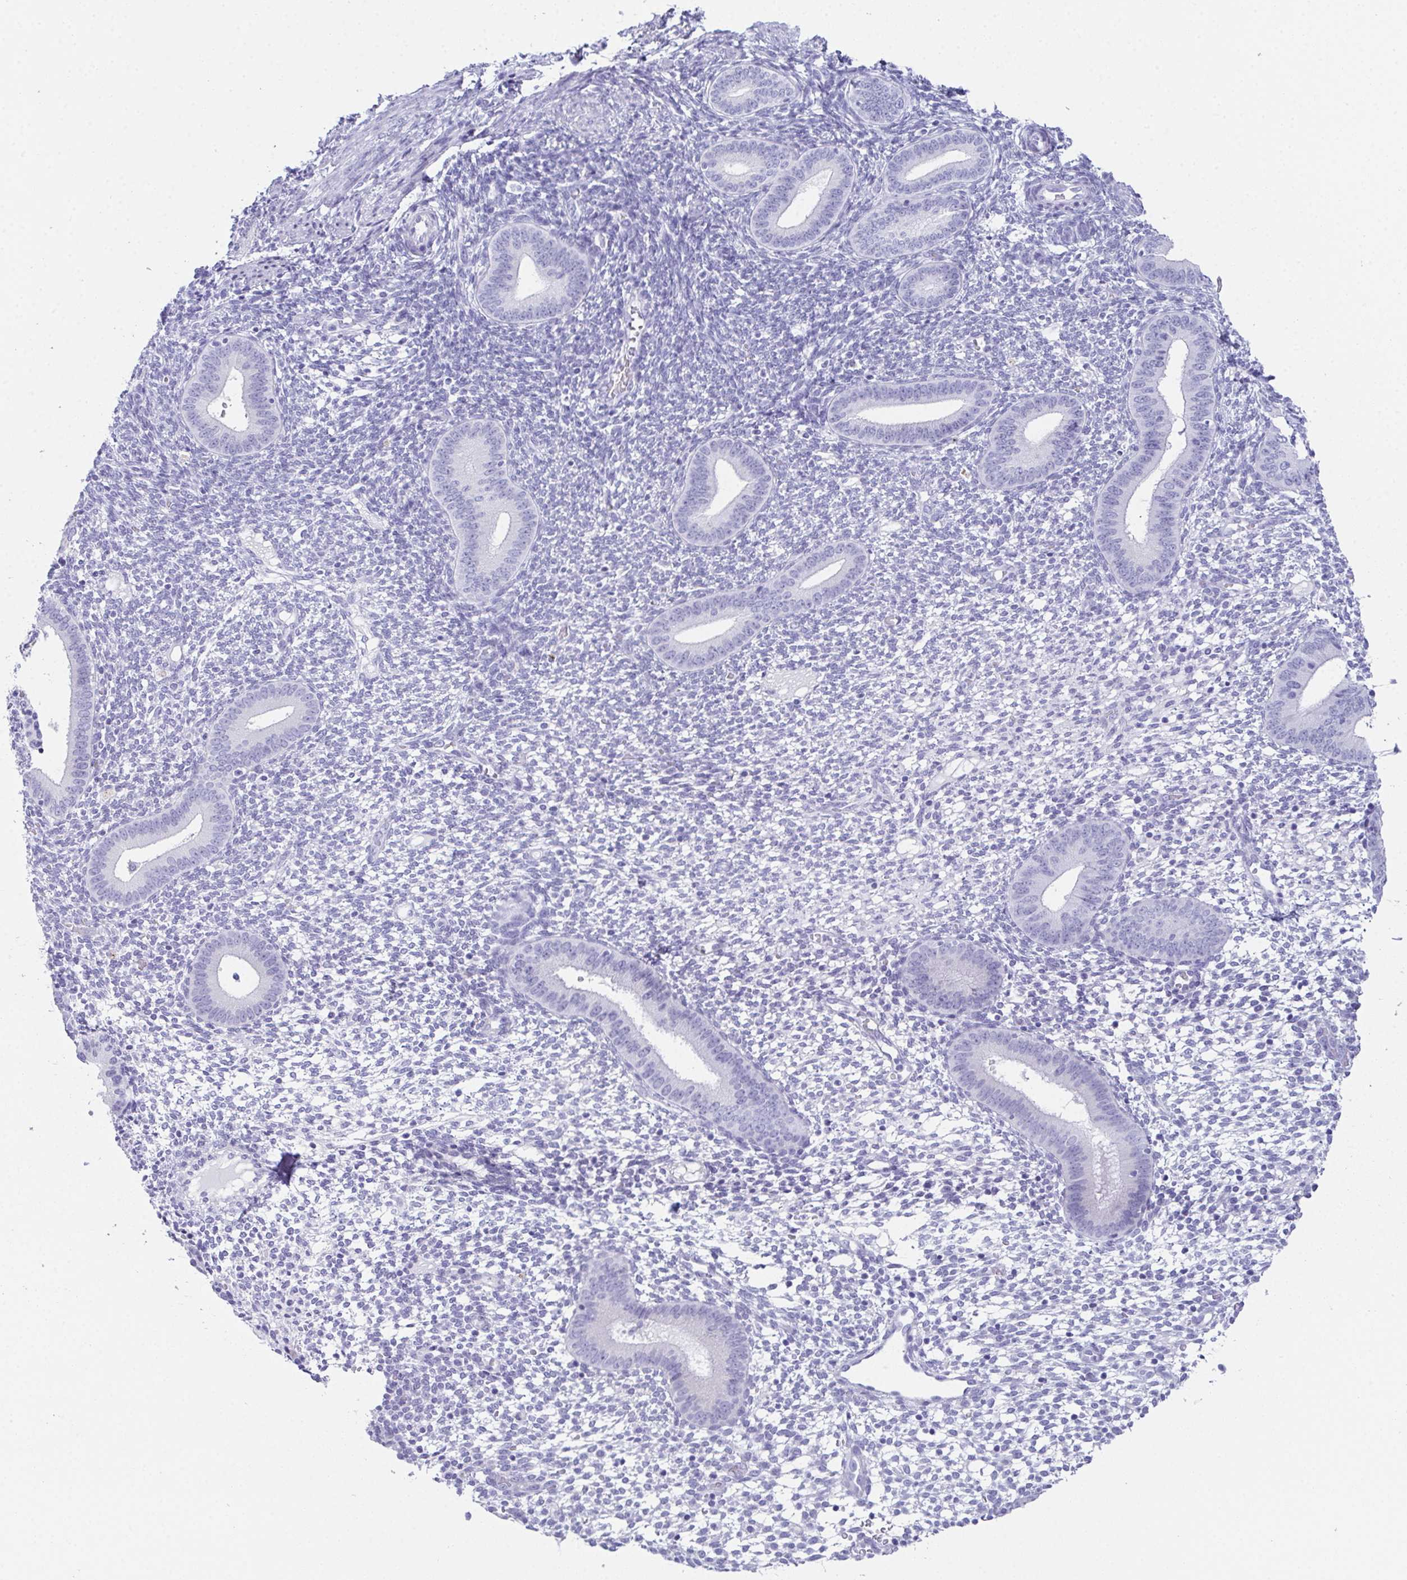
{"staining": {"intensity": "negative", "quantity": "none", "location": "none"}, "tissue": "endometrium", "cell_type": "Cells in endometrial stroma", "image_type": "normal", "snomed": [{"axis": "morphology", "description": "Normal tissue, NOS"}, {"axis": "topography", "description": "Endometrium"}], "caption": "Immunohistochemistry micrograph of benign endometrium: human endometrium stained with DAB (3,3'-diaminobenzidine) shows no significant protein staining in cells in endometrial stroma.", "gene": "TEX19", "patient": {"sex": "female", "age": 40}}